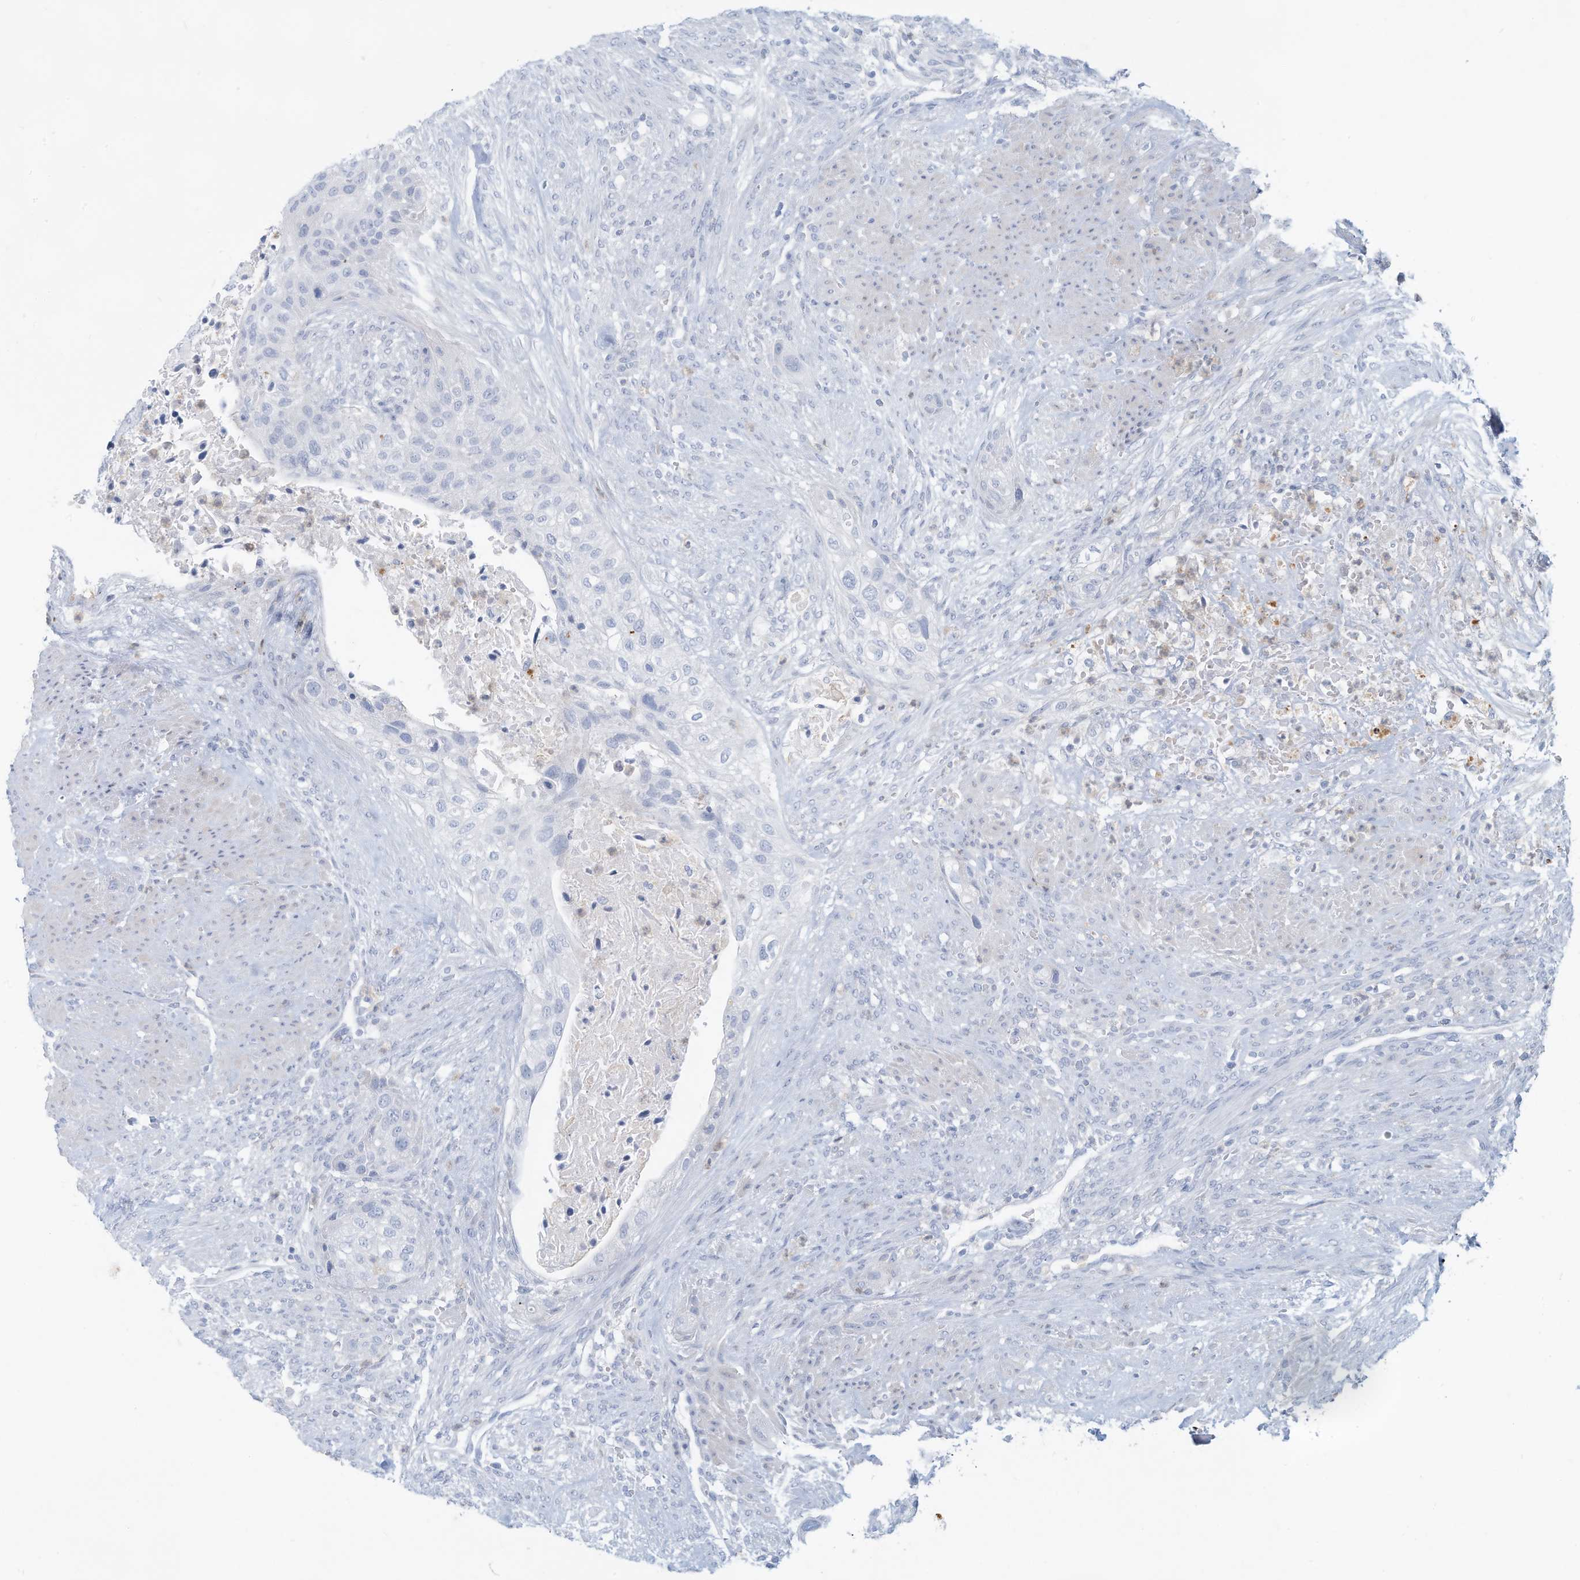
{"staining": {"intensity": "negative", "quantity": "none", "location": "none"}, "tissue": "urothelial cancer", "cell_type": "Tumor cells", "image_type": "cancer", "snomed": [{"axis": "morphology", "description": "Urothelial carcinoma, High grade"}, {"axis": "topography", "description": "Urinary bladder"}], "caption": "Immunohistochemistry image of urothelial cancer stained for a protein (brown), which exhibits no staining in tumor cells.", "gene": "ERI2", "patient": {"sex": "male", "age": 35}}